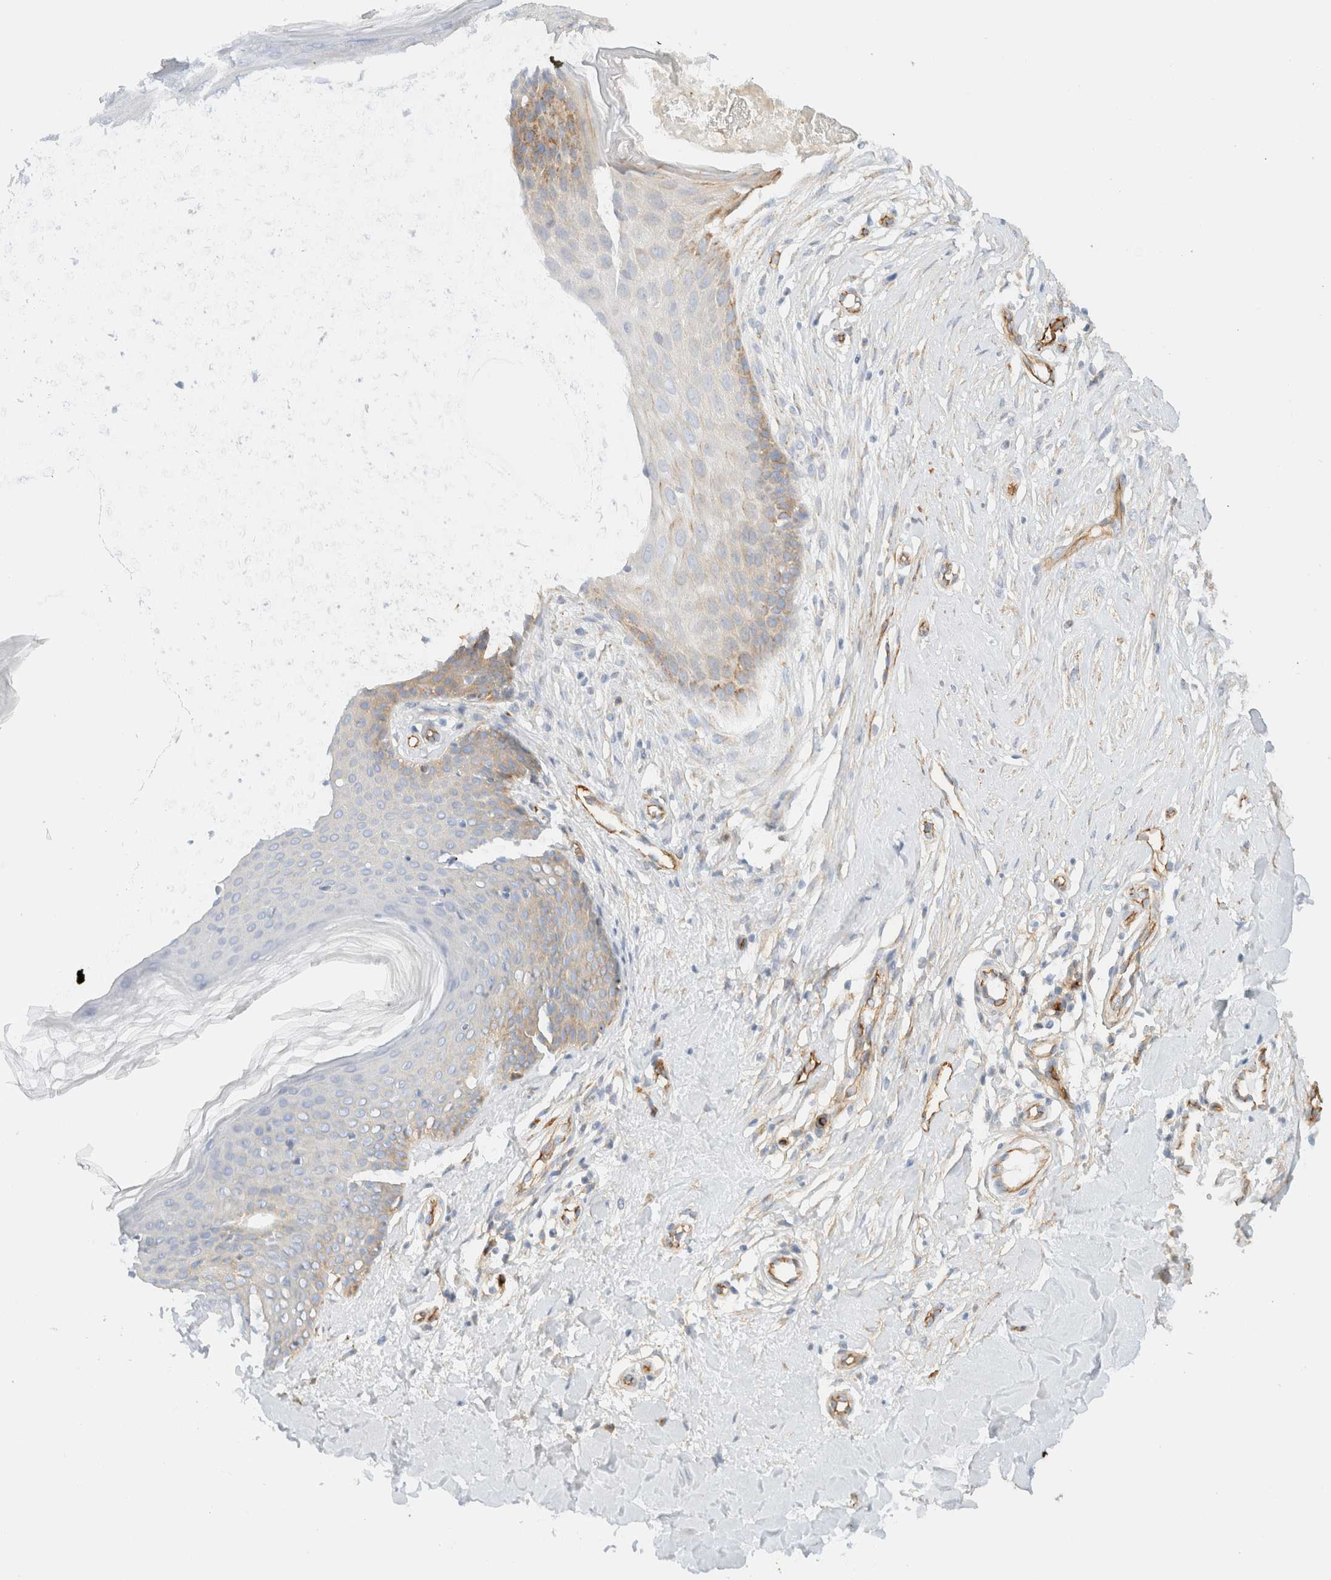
{"staining": {"intensity": "weak", "quantity": ">75%", "location": "cytoplasmic/membranous"}, "tissue": "skin", "cell_type": "Fibroblasts", "image_type": "normal", "snomed": [{"axis": "morphology", "description": "Normal tissue, NOS"}, {"axis": "topography", "description": "Skin"}], "caption": "Unremarkable skin shows weak cytoplasmic/membranous positivity in approximately >75% of fibroblasts.", "gene": "CYB5R4", "patient": {"sex": "male", "age": 41}}